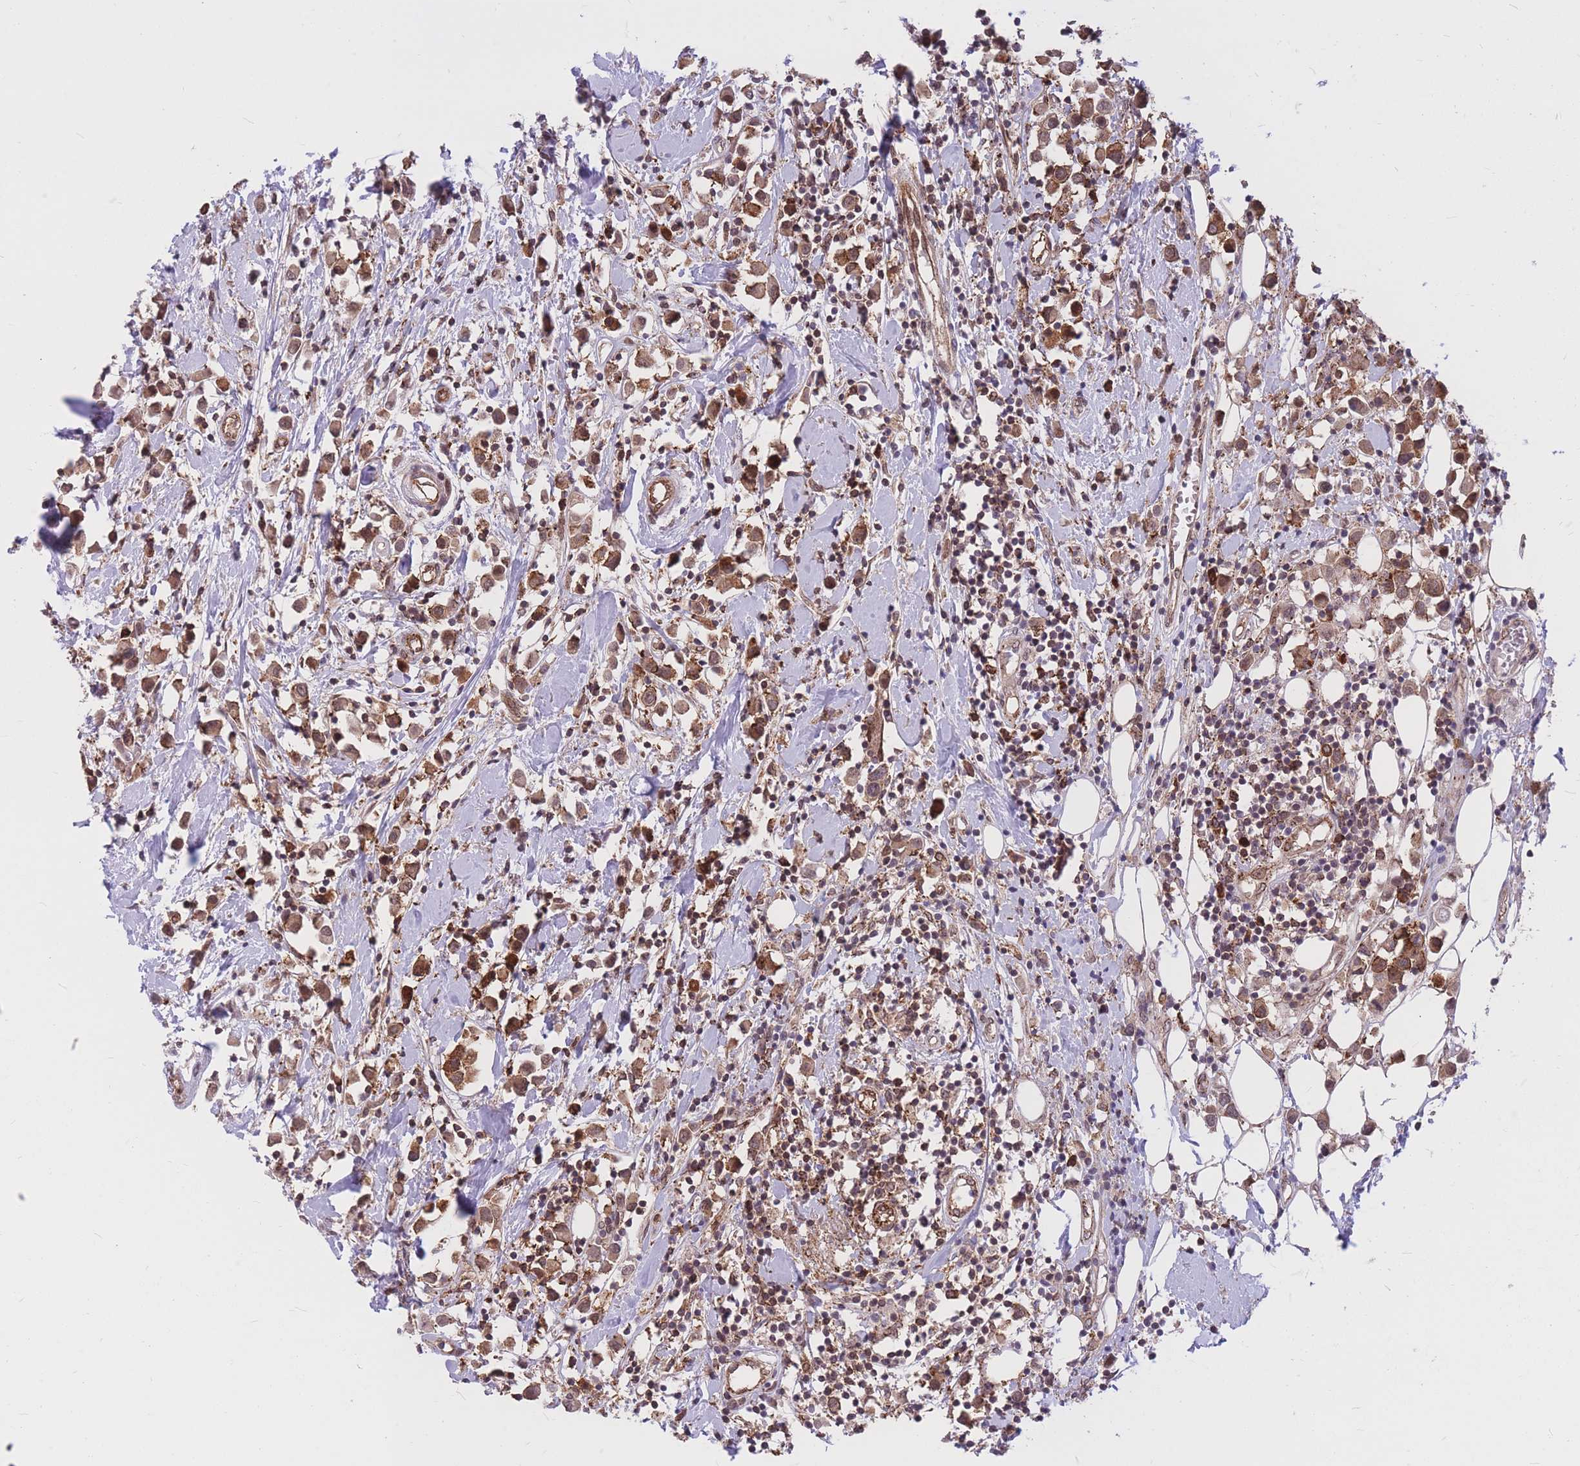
{"staining": {"intensity": "moderate", "quantity": ">75%", "location": "cytoplasmic/membranous"}, "tissue": "breast cancer", "cell_type": "Tumor cells", "image_type": "cancer", "snomed": [{"axis": "morphology", "description": "Duct carcinoma"}, {"axis": "topography", "description": "Breast"}], "caption": "Immunohistochemistry micrograph of breast infiltrating ductal carcinoma stained for a protein (brown), which demonstrates medium levels of moderate cytoplasmic/membranous positivity in about >75% of tumor cells.", "gene": "TCF20", "patient": {"sex": "female", "age": 61}}